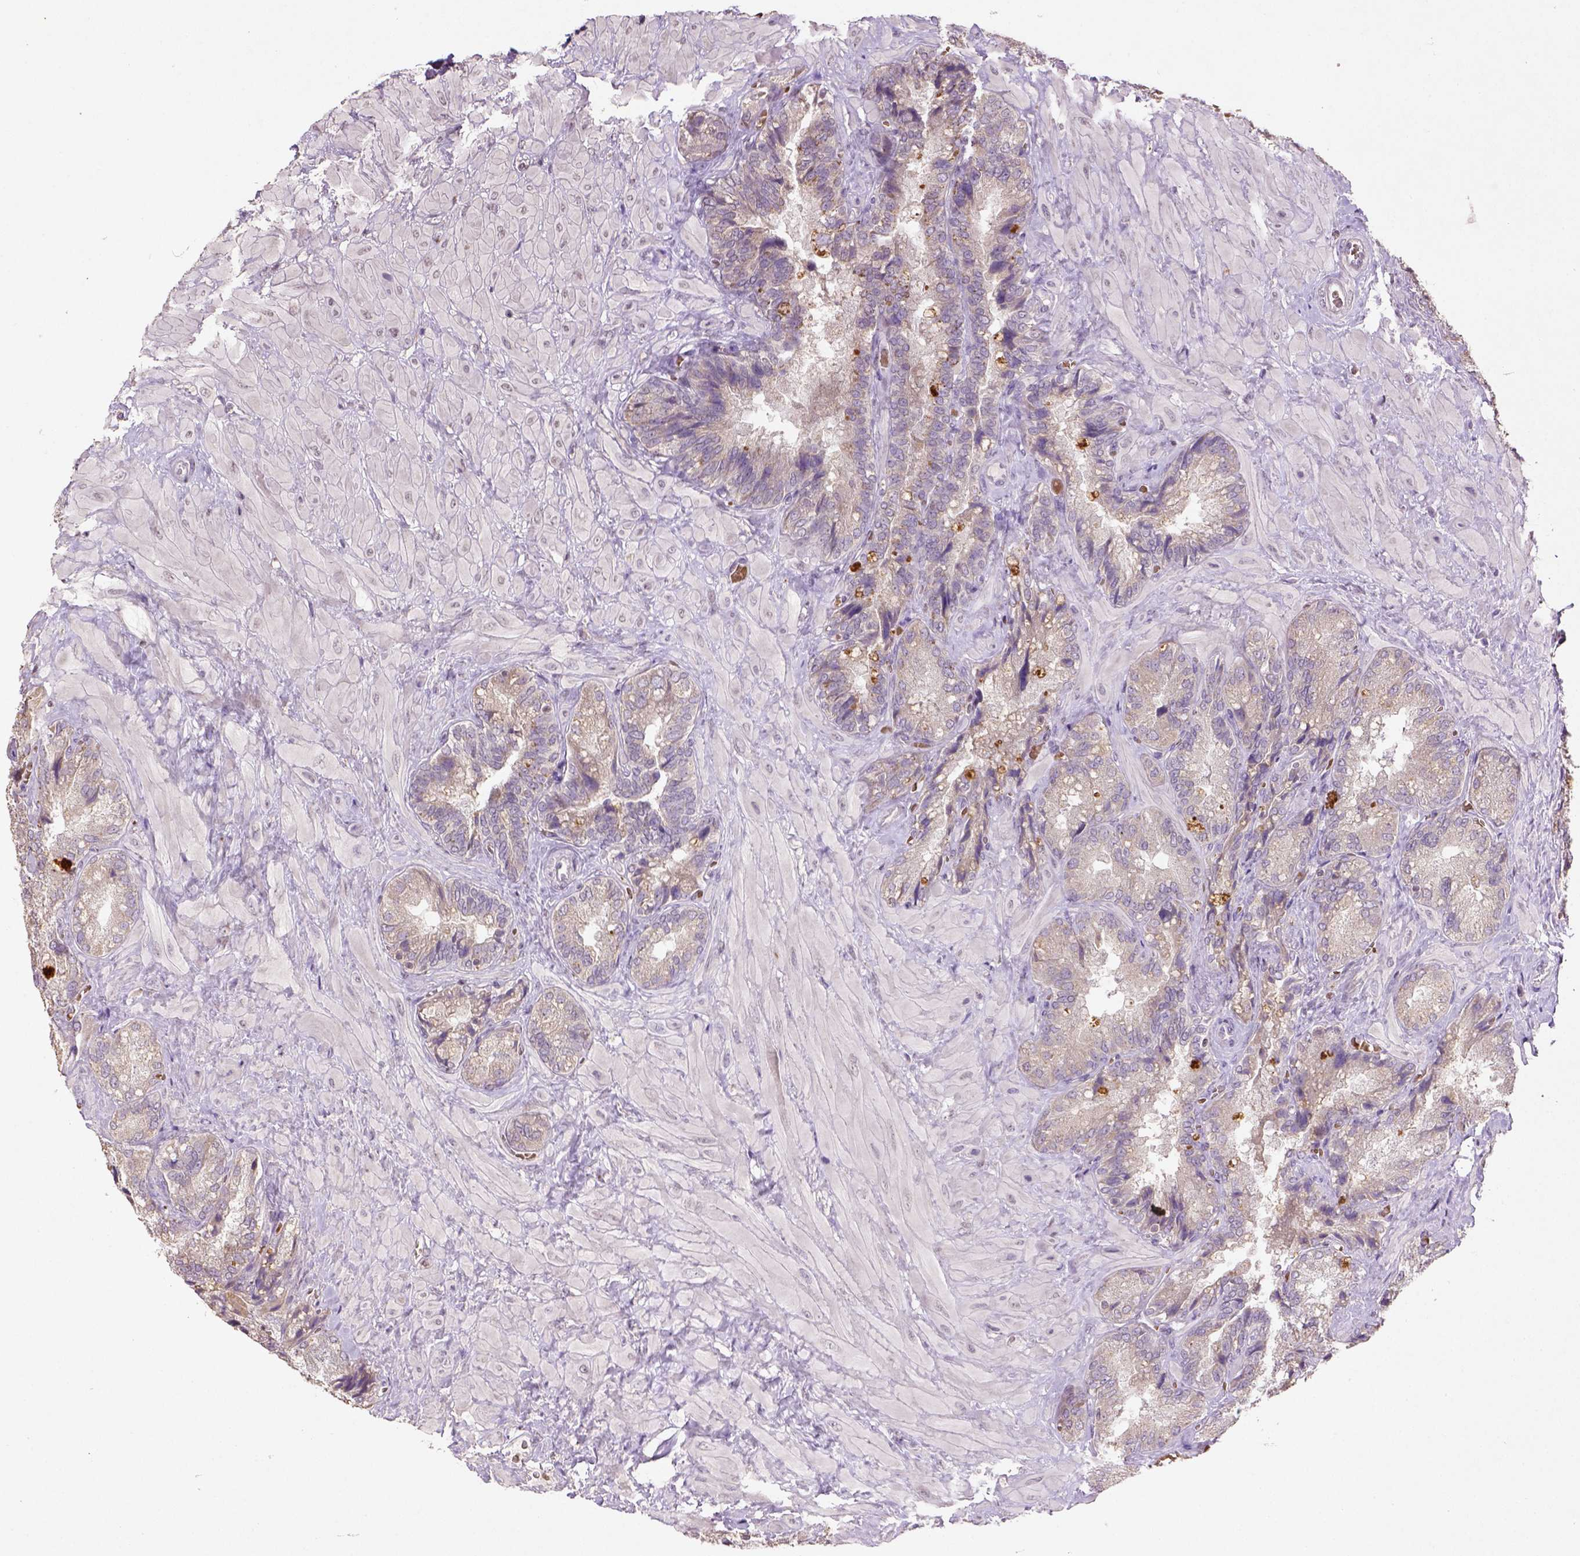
{"staining": {"intensity": "negative", "quantity": "none", "location": "none"}, "tissue": "seminal vesicle", "cell_type": "Glandular cells", "image_type": "normal", "snomed": [{"axis": "morphology", "description": "Normal tissue, NOS"}, {"axis": "topography", "description": "Seminal veicle"}], "caption": "IHC of normal seminal vesicle exhibits no expression in glandular cells. (DAB (3,3'-diaminobenzidine) immunohistochemistry (IHC), high magnification).", "gene": "NUDT3", "patient": {"sex": "male", "age": 57}}